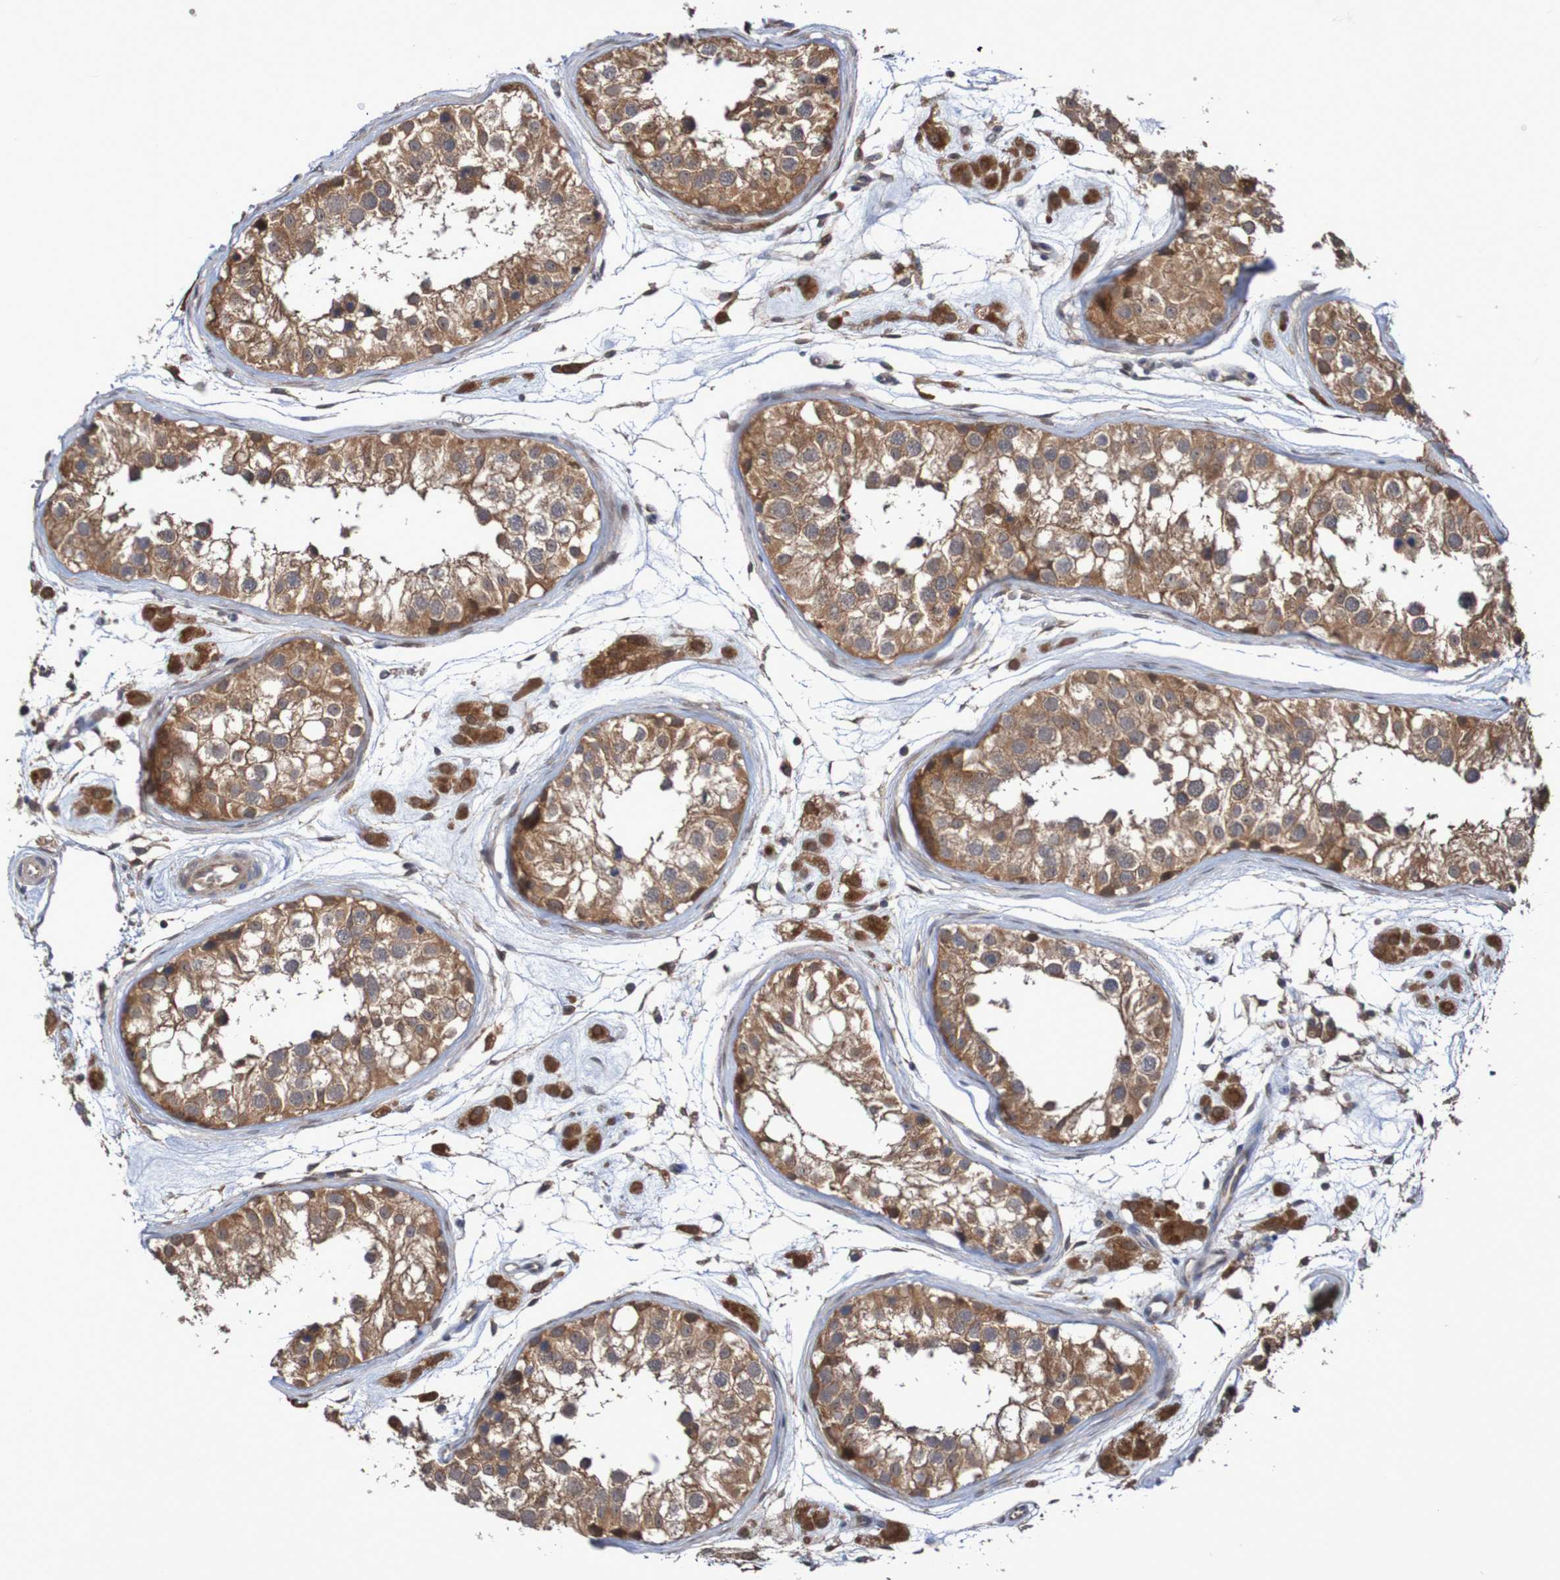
{"staining": {"intensity": "moderate", "quantity": ">75%", "location": "cytoplasmic/membranous,nuclear"}, "tissue": "testis", "cell_type": "Cells in seminiferous ducts", "image_type": "normal", "snomed": [{"axis": "morphology", "description": "Normal tissue, NOS"}, {"axis": "morphology", "description": "Adenocarcinoma, metastatic, NOS"}, {"axis": "topography", "description": "Testis"}], "caption": "DAB immunohistochemical staining of normal human testis reveals moderate cytoplasmic/membranous,nuclear protein expression in approximately >75% of cells in seminiferous ducts.", "gene": "PHPT1", "patient": {"sex": "male", "age": 26}}